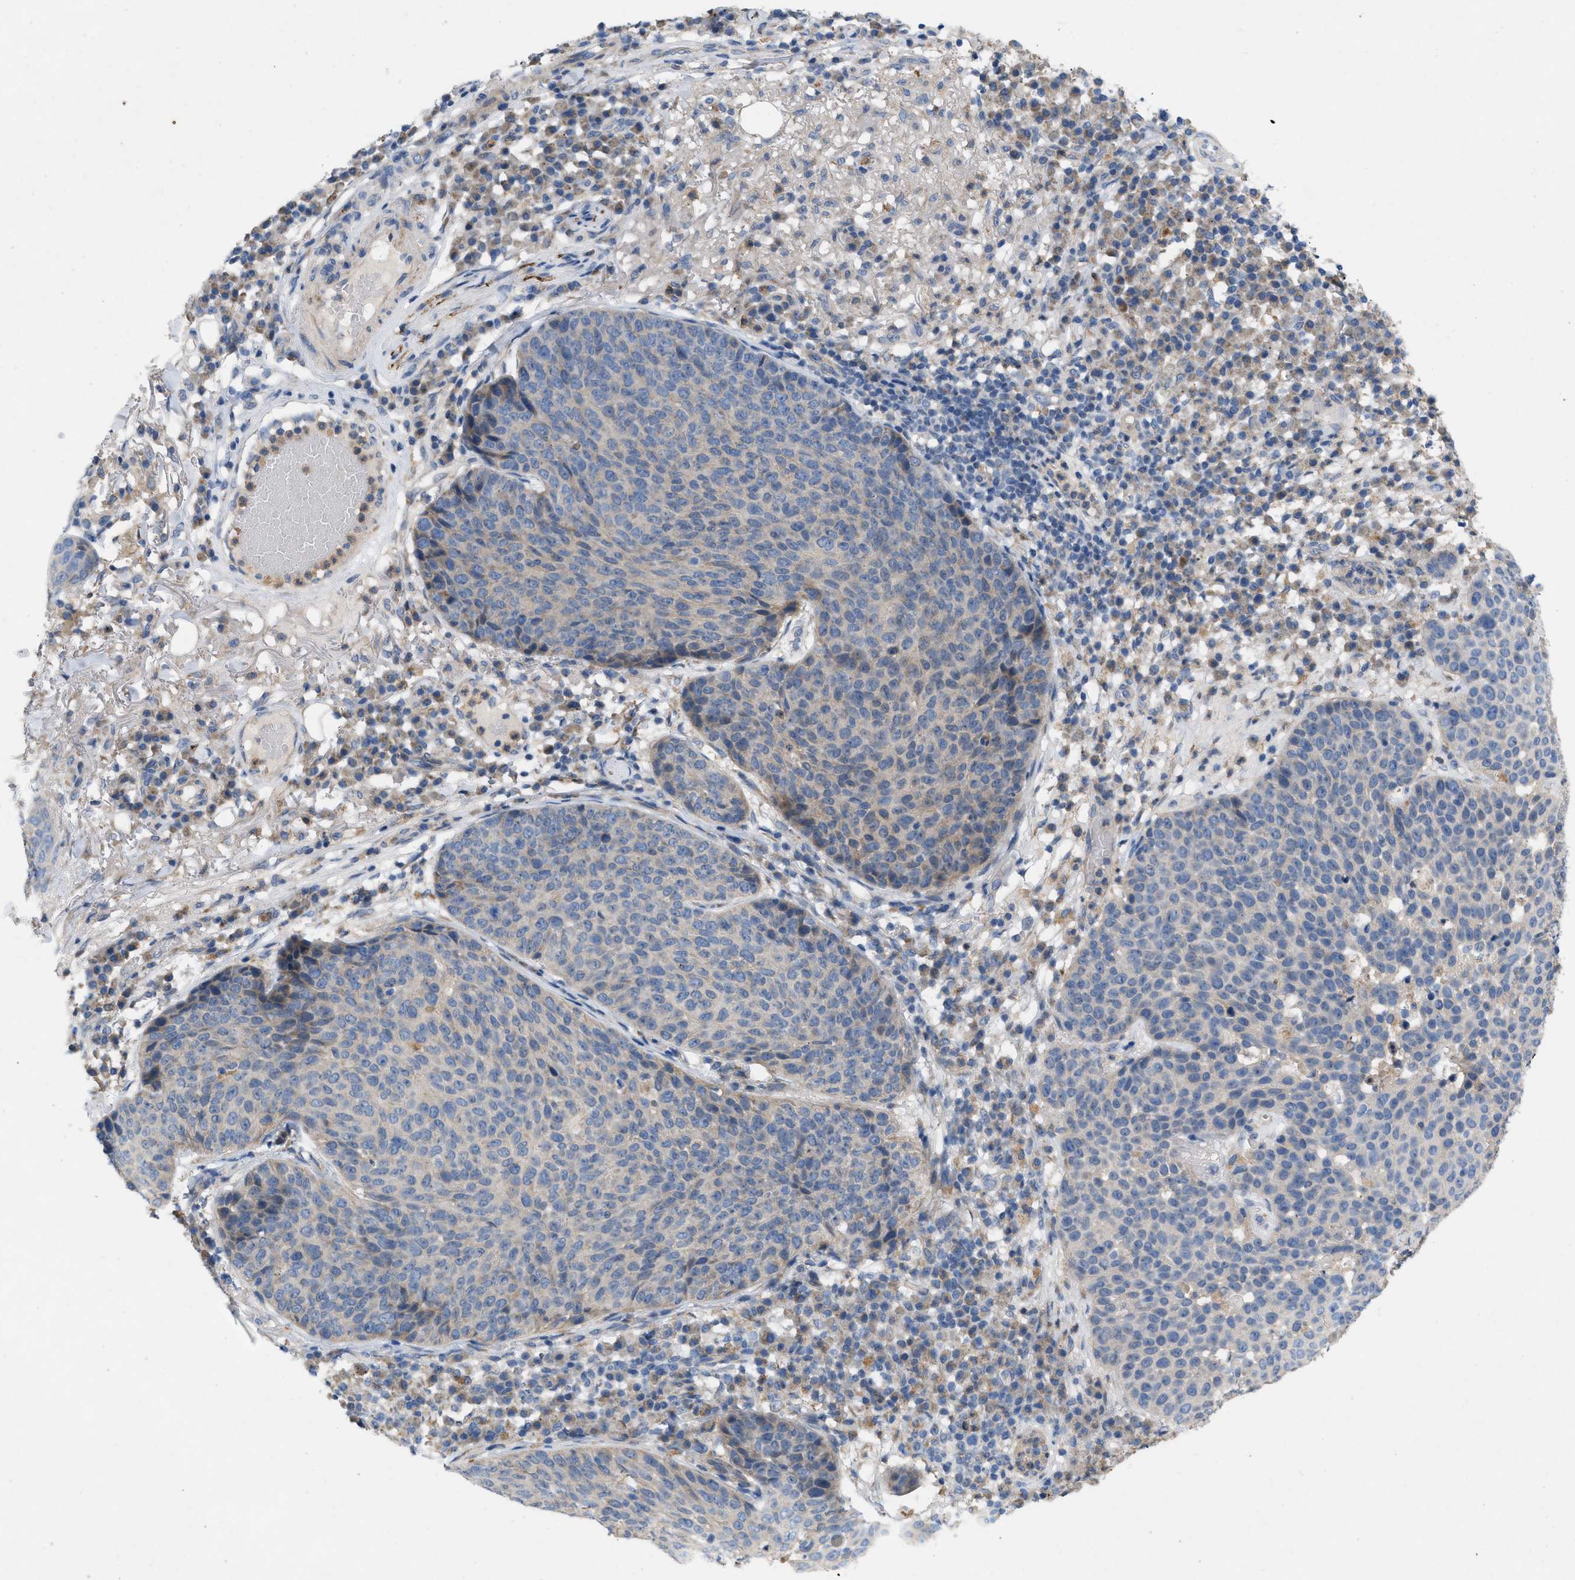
{"staining": {"intensity": "negative", "quantity": "none", "location": "none"}, "tissue": "skin cancer", "cell_type": "Tumor cells", "image_type": "cancer", "snomed": [{"axis": "morphology", "description": "Squamous cell carcinoma in situ, NOS"}, {"axis": "morphology", "description": "Squamous cell carcinoma, NOS"}, {"axis": "topography", "description": "Skin"}], "caption": "Skin cancer stained for a protein using IHC displays no expression tumor cells.", "gene": "PLPPR5", "patient": {"sex": "male", "age": 93}}